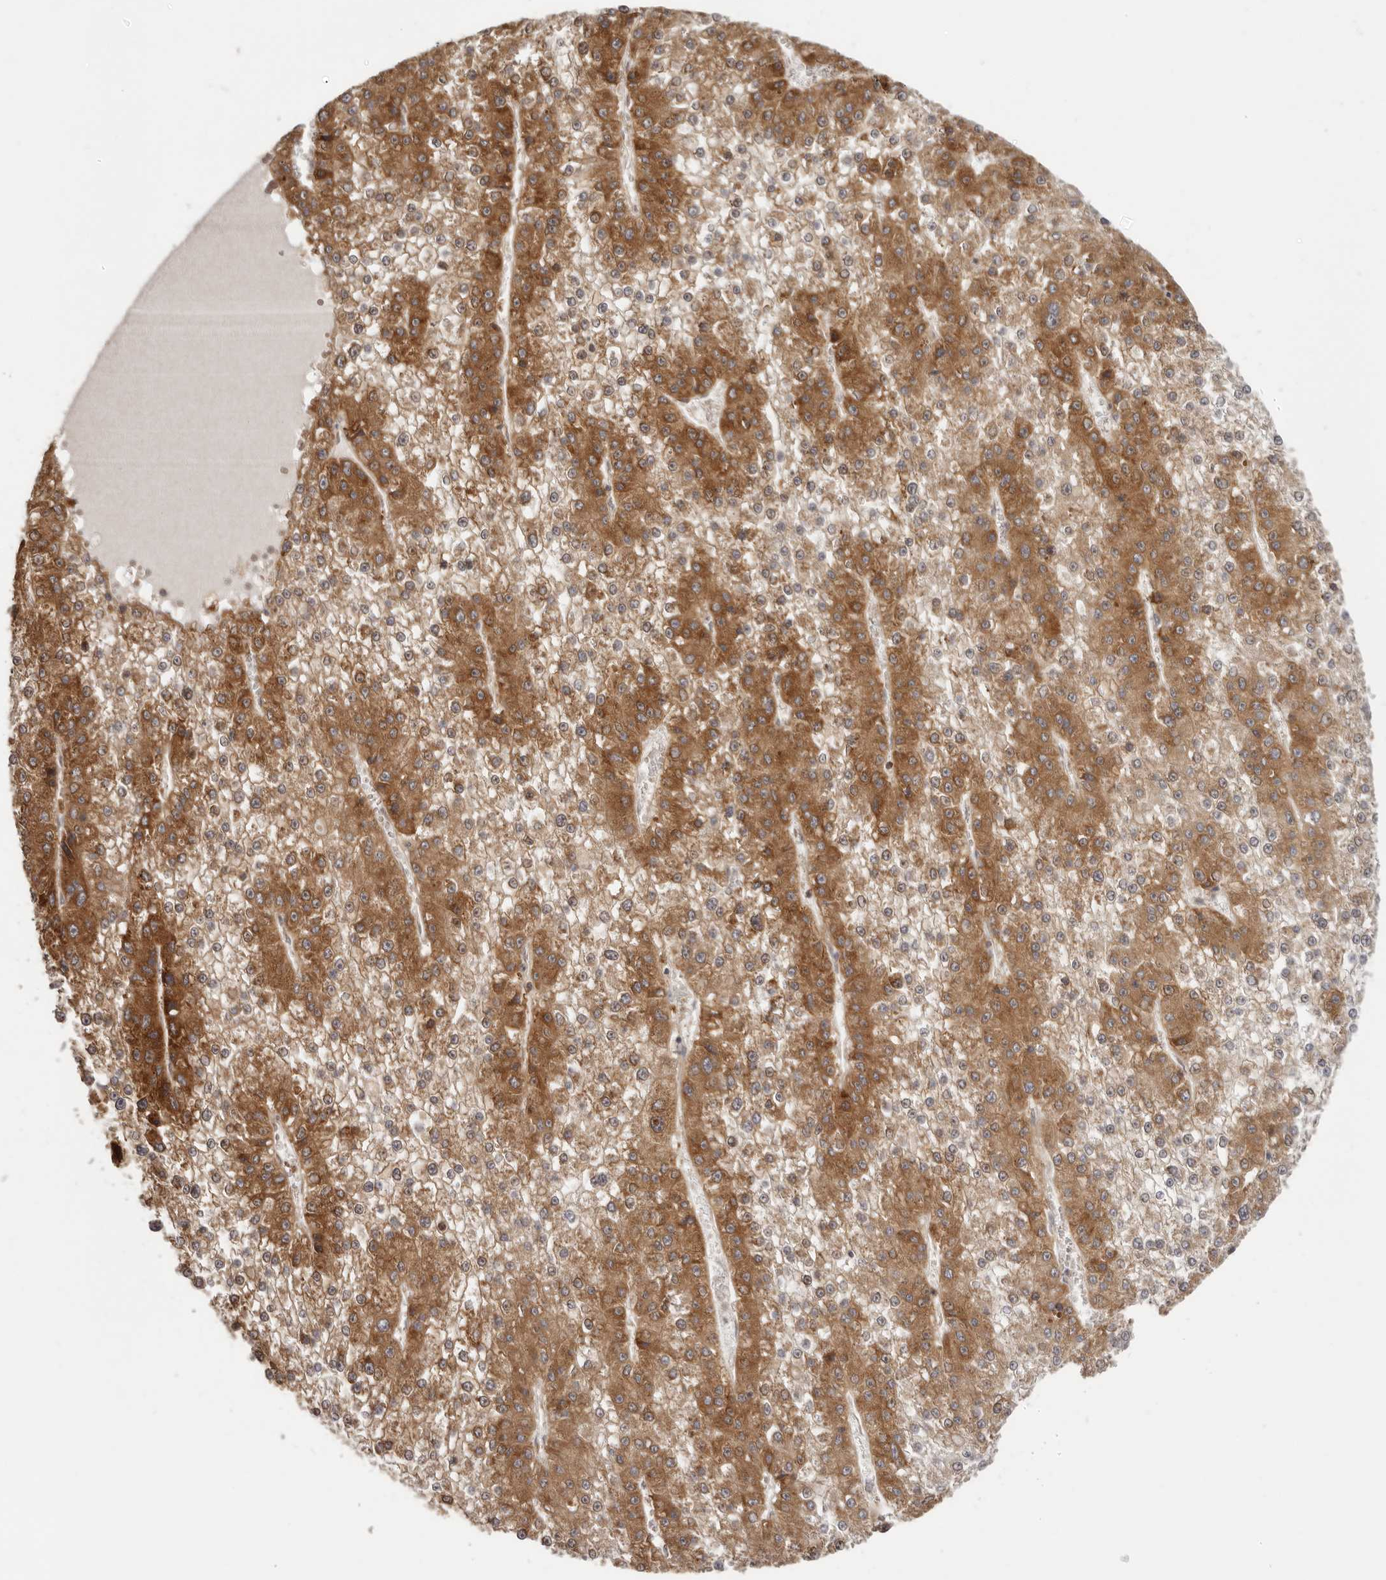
{"staining": {"intensity": "strong", "quantity": "25%-75%", "location": "cytoplasmic/membranous"}, "tissue": "liver cancer", "cell_type": "Tumor cells", "image_type": "cancer", "snomed": [{"axis": "morphology", "description": "Carcinoma, Hepatocellular, NOS"}, {"axis": "topography", "description": "Liver"}], "caption": "A high-resolution micrograph shows immunohistochemistry staining of liver cancer (hepatocellular carcinoma), which shows strong cytoplasmic/membranous positivity in approximately 25%-75% of tumor cells. (Stains: DAB in brown, nuclei in blue, Microscopy: brightfield microscopy at high magnification).", "gene": "EEF1E1", "patient": {"sex": "female", "age": 73}}